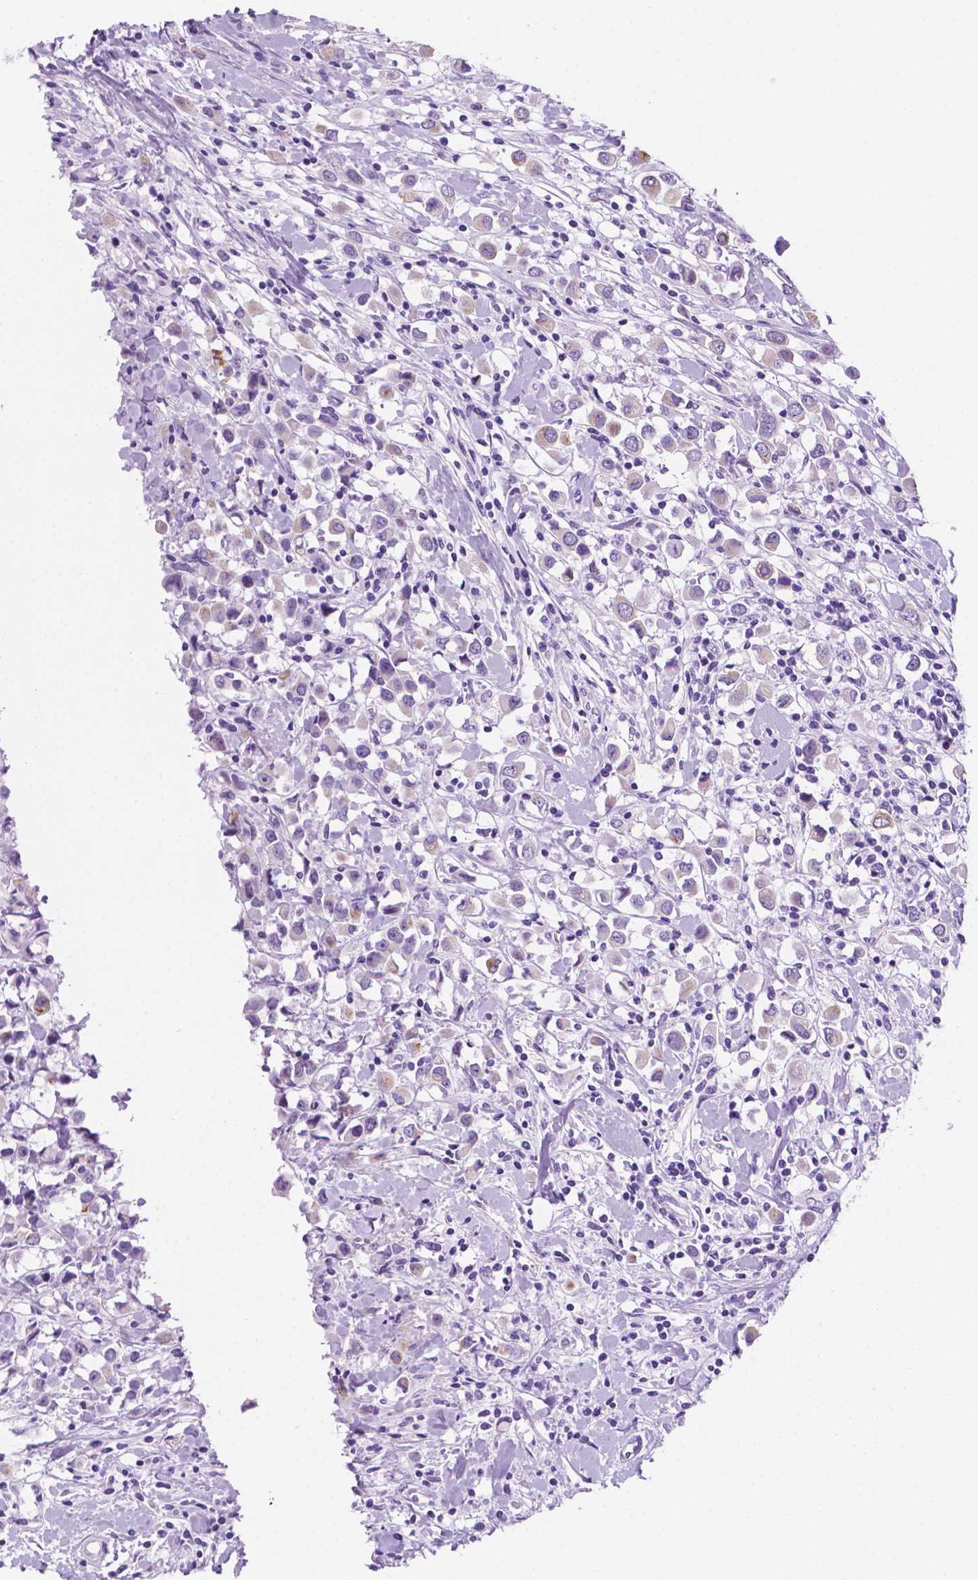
{"staining": {"intensity": "negative", "quantity": "none", "location": "none"}, "tissue": "breast cancer", "cell_type": "Tumor cells", "image_type": "cancer", "snomed": [{"axis": "morphology", "description": "Duct carcinoma"}, {"axis": "topography", "description": "Breast"}], "caption": "The immunohistochemistry (IHC) image has no significant positivity in tumor cells of breast cancer tissue.", "gene": "PPL", "patient": {"sex": "female", "age": 61}}